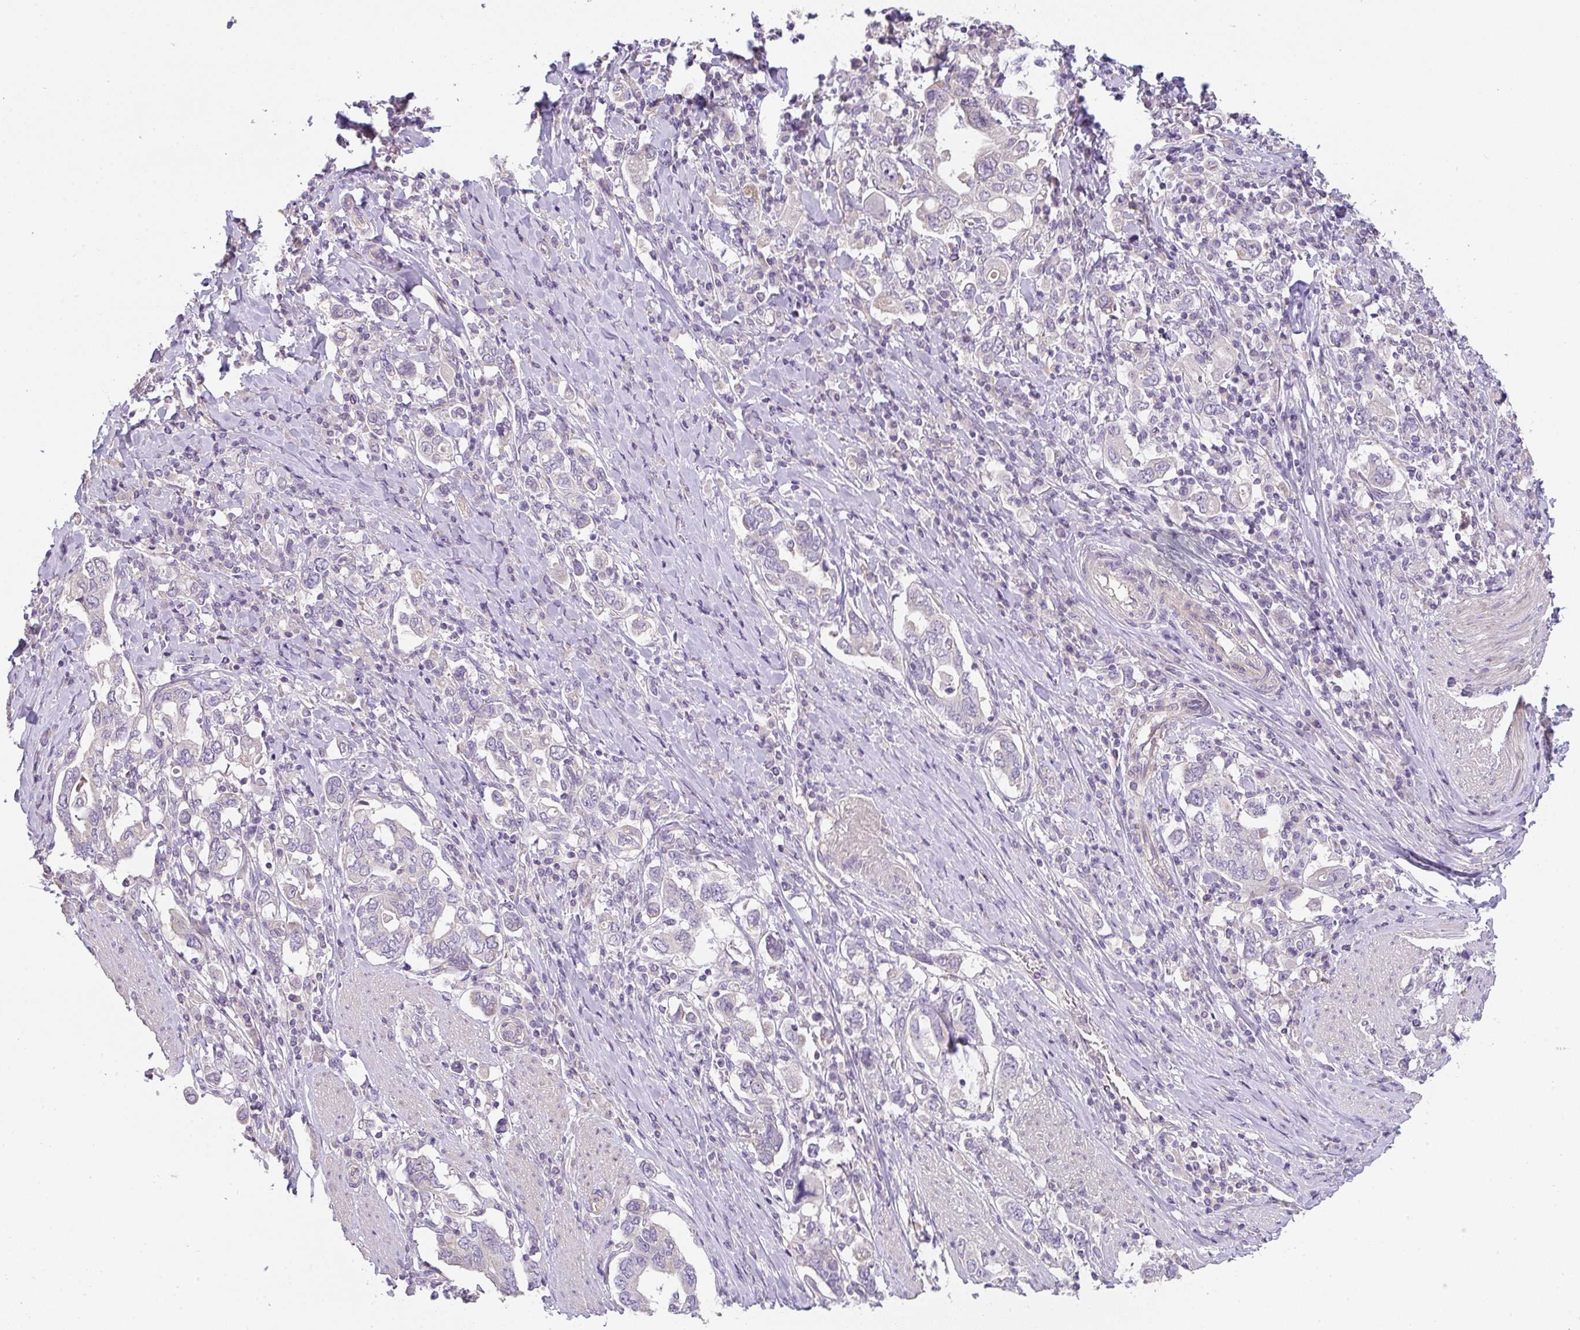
{"staining": {"intensity": "negative", "quantity": "none", "location": "none"}, "tissue": "stomach cancer", "cell_type": "Tumor cells", "image_type": "cancer", "snomed": [{"axis": "morphology", "description": "Adenocarcinoma, NOS"}, {"axis": "topography", "description": "Stomach, upper"}, {"axis": "topography", "description": "Stomach"}], "caption": "Stomach cancer was stained to show a protein in brown. There is no significant staining in tumor cells.", "gene": "FILIP1", "patient": {"sex": "male", "age": 62}}